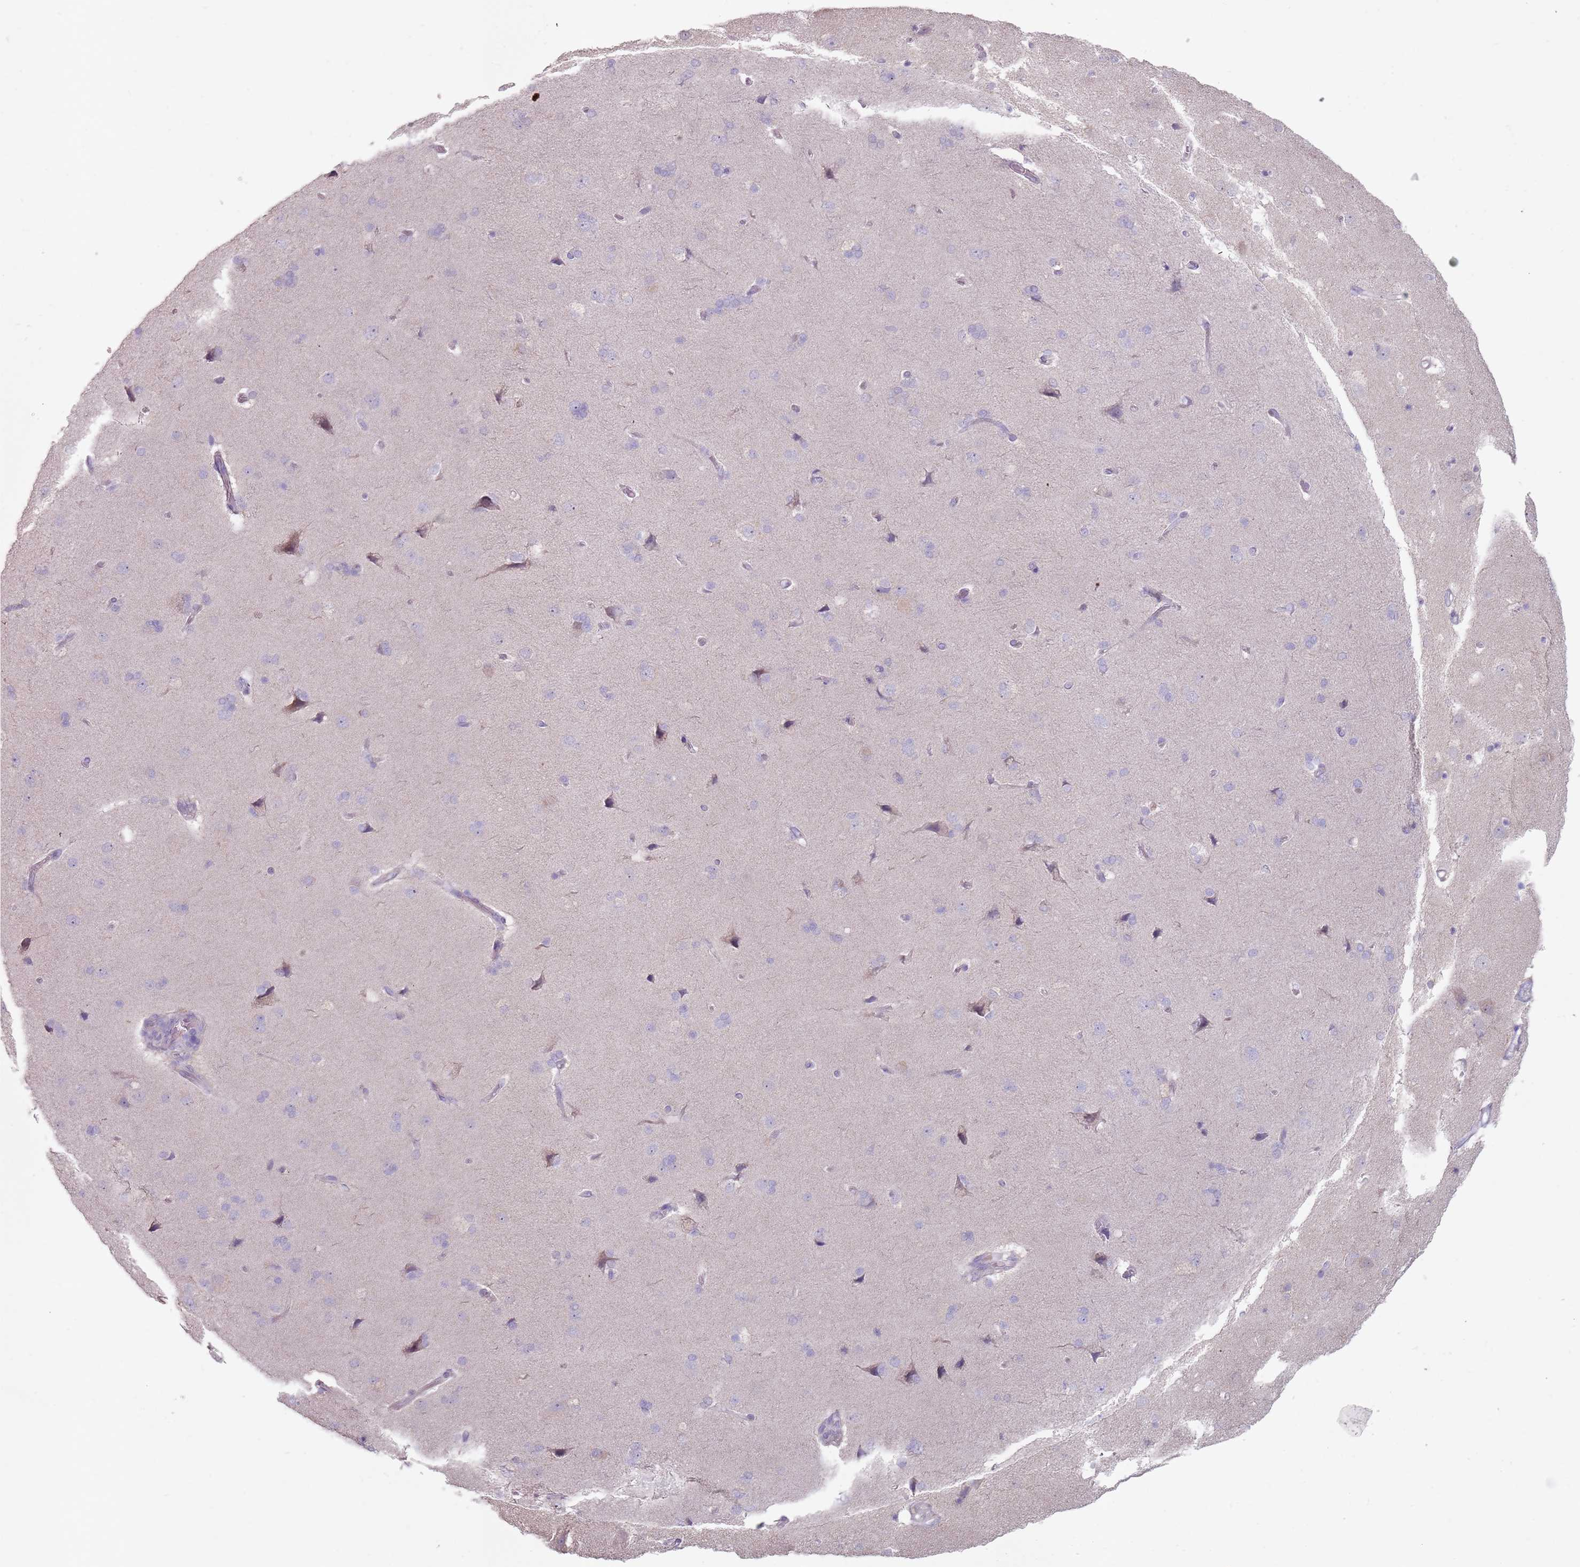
{"staining": {"intensity": "negative", "quantity": "none", "location": "none"}, "tissue": "cerebral cortex", "cell_type": "Endothelial cells", "image_type": "normal", "snomed": [{"axis": "morphology", "description": "Normal tissue, NOS"}, {"axis": "topography", "description": "Cerebral cortex"}], "caption": "High power microscopy micrograph of an immunohistochemistry histopathology image of unremarkable cerebral cortex, revealing no significant staining in endothelial cells.", "gene": "STYK1", "patient": {"sex": "male", "age": 62}}